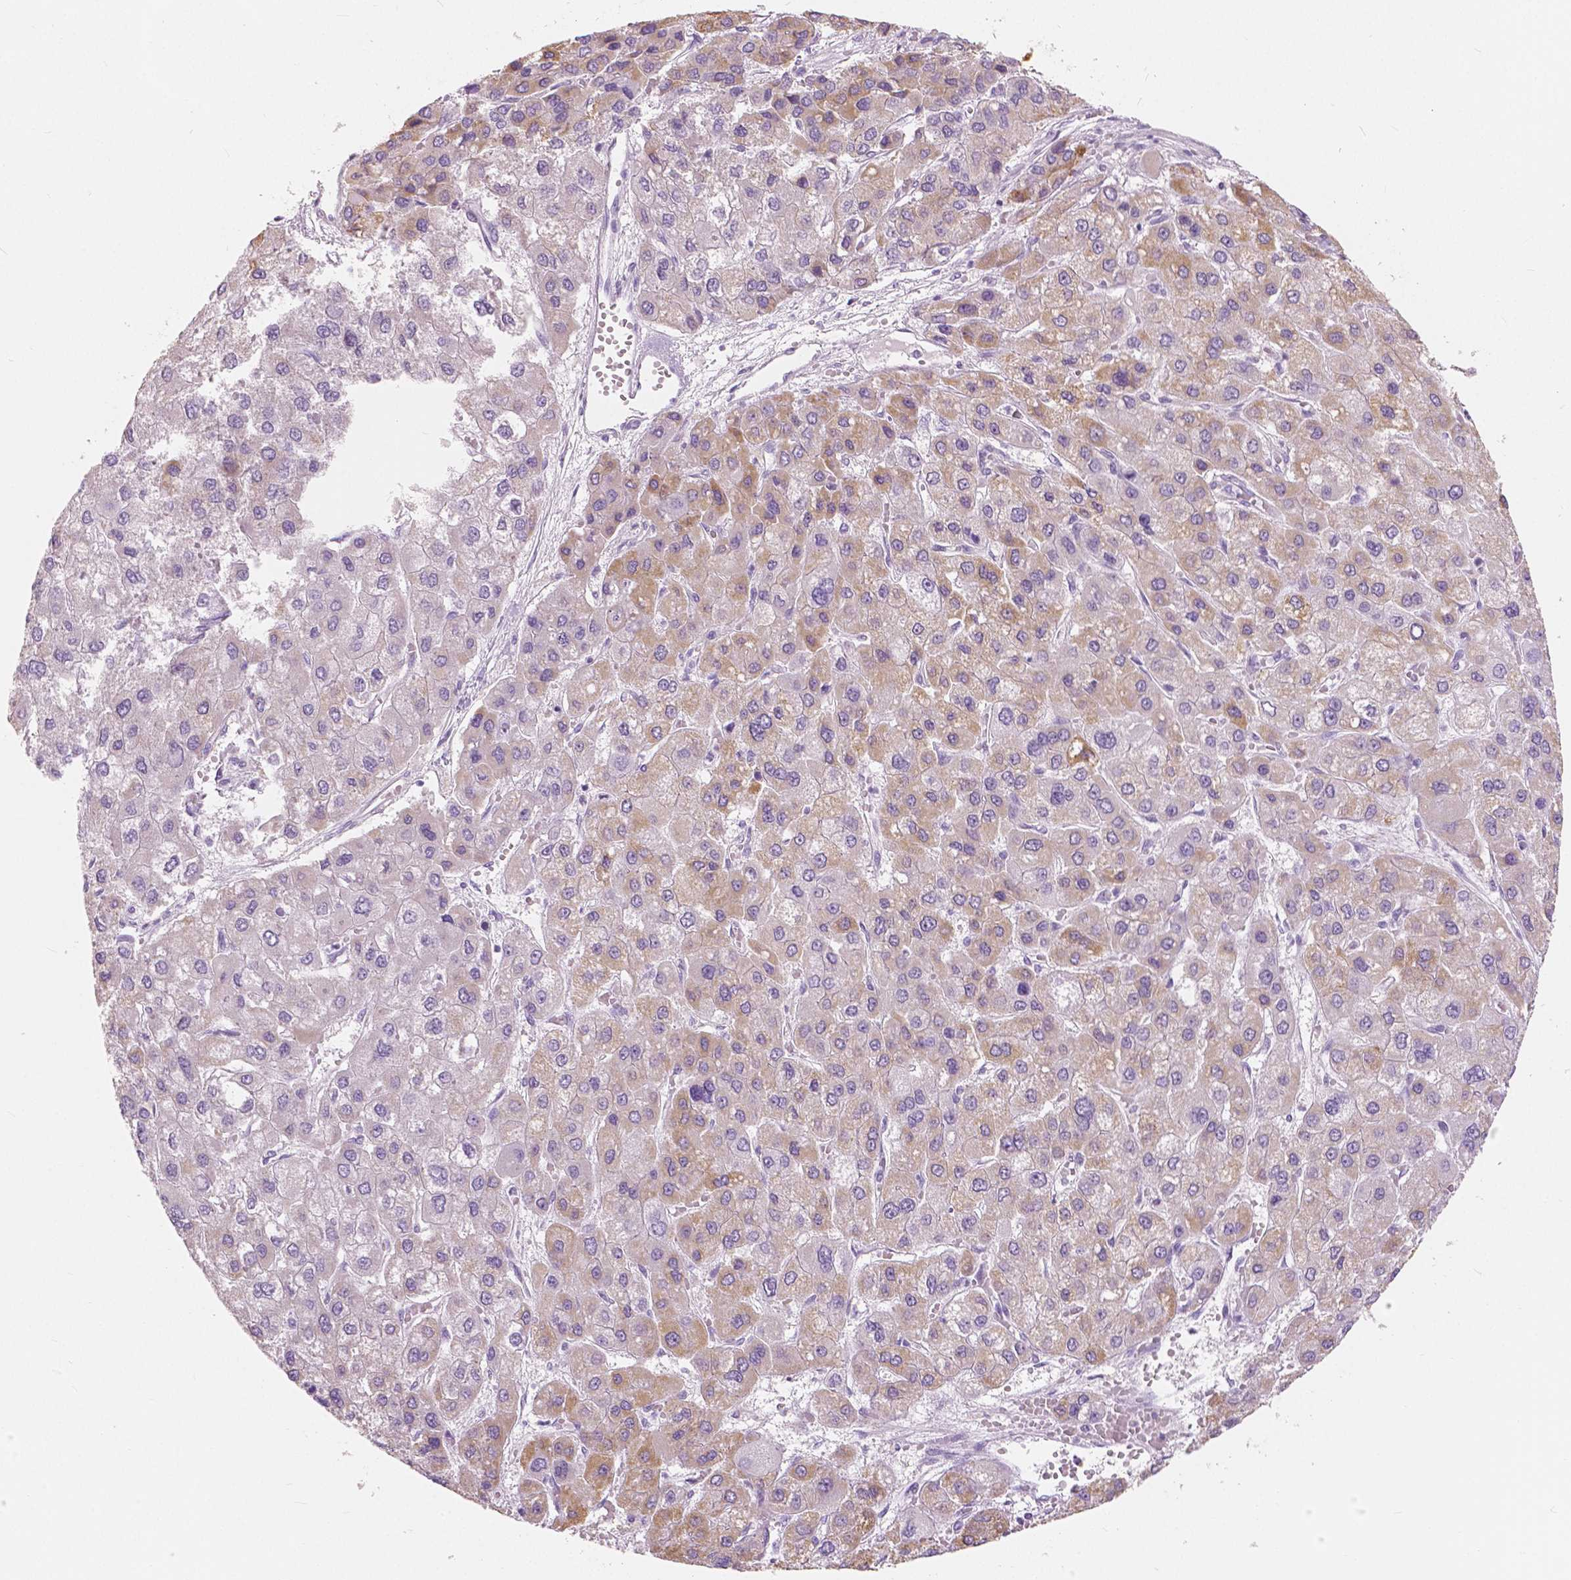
{"staining": {"intensity": "moderate", "quantity": "25%-75%", "location": "cytoplasmic/membranous"}, "tissue": "liver cancer", "cell_type": "Tumor cells", "image_type": "cancer", "snomed": [{"axis": "morphology", "description": "Carcinoma, Hepatocellular, NOS"}, {"axis": "topography", "description": "Liver"}], "caption": "Liver cancer (hepatocellular carcinoma) stained with IHC displays moderate cytoplasmic/membranous positivity in approximately 25%-75% of tumor cells. (Stains: DAB in brown, nuclei in blue, Microscopy: brightfield microscopy at high magnification).", "gene": "A4GNT", "patient": {"sex": "female", "age": 41}}